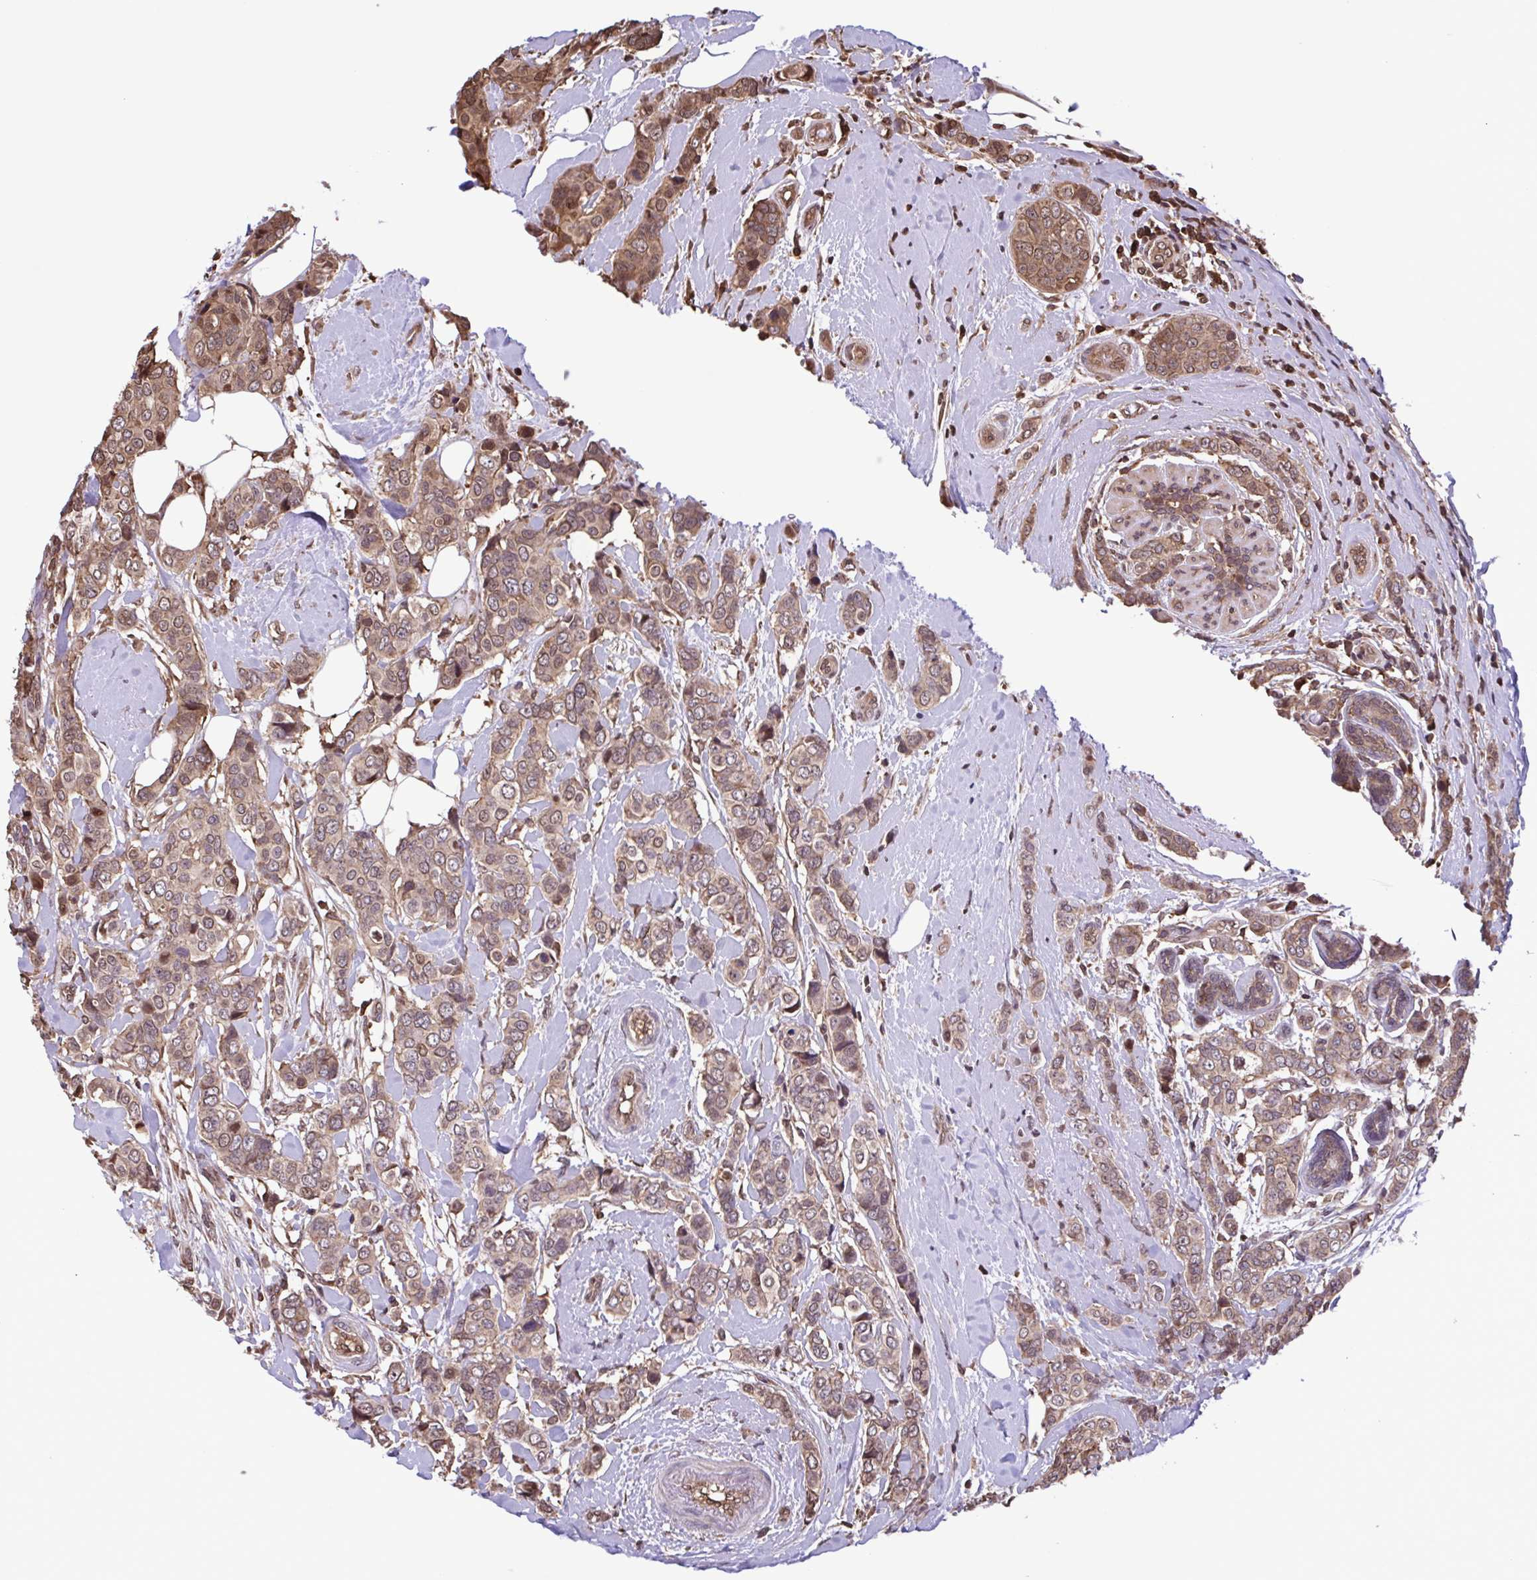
{"staining": {"intensity": "moderate", "quantity": ">75%", "location": "cytoplasmic/membranous,nuclear"}, "tissue": "breast cancer", "cell_type": "Tumor cells", "image_type": "cancer", "snomed": [{"axis": "morphology", "description": "Lobular carcinoma"}, {"axis": "topography", "description": "Breast"}], "caption": "Tumor cells reveal medium levels of moderate cytoplasmic/membranous and nuclear staining in about >75% of cells in human breast lobular carcinoma.", "gene": "SEC63", "patient": {"sex": "female", "age": 51}}